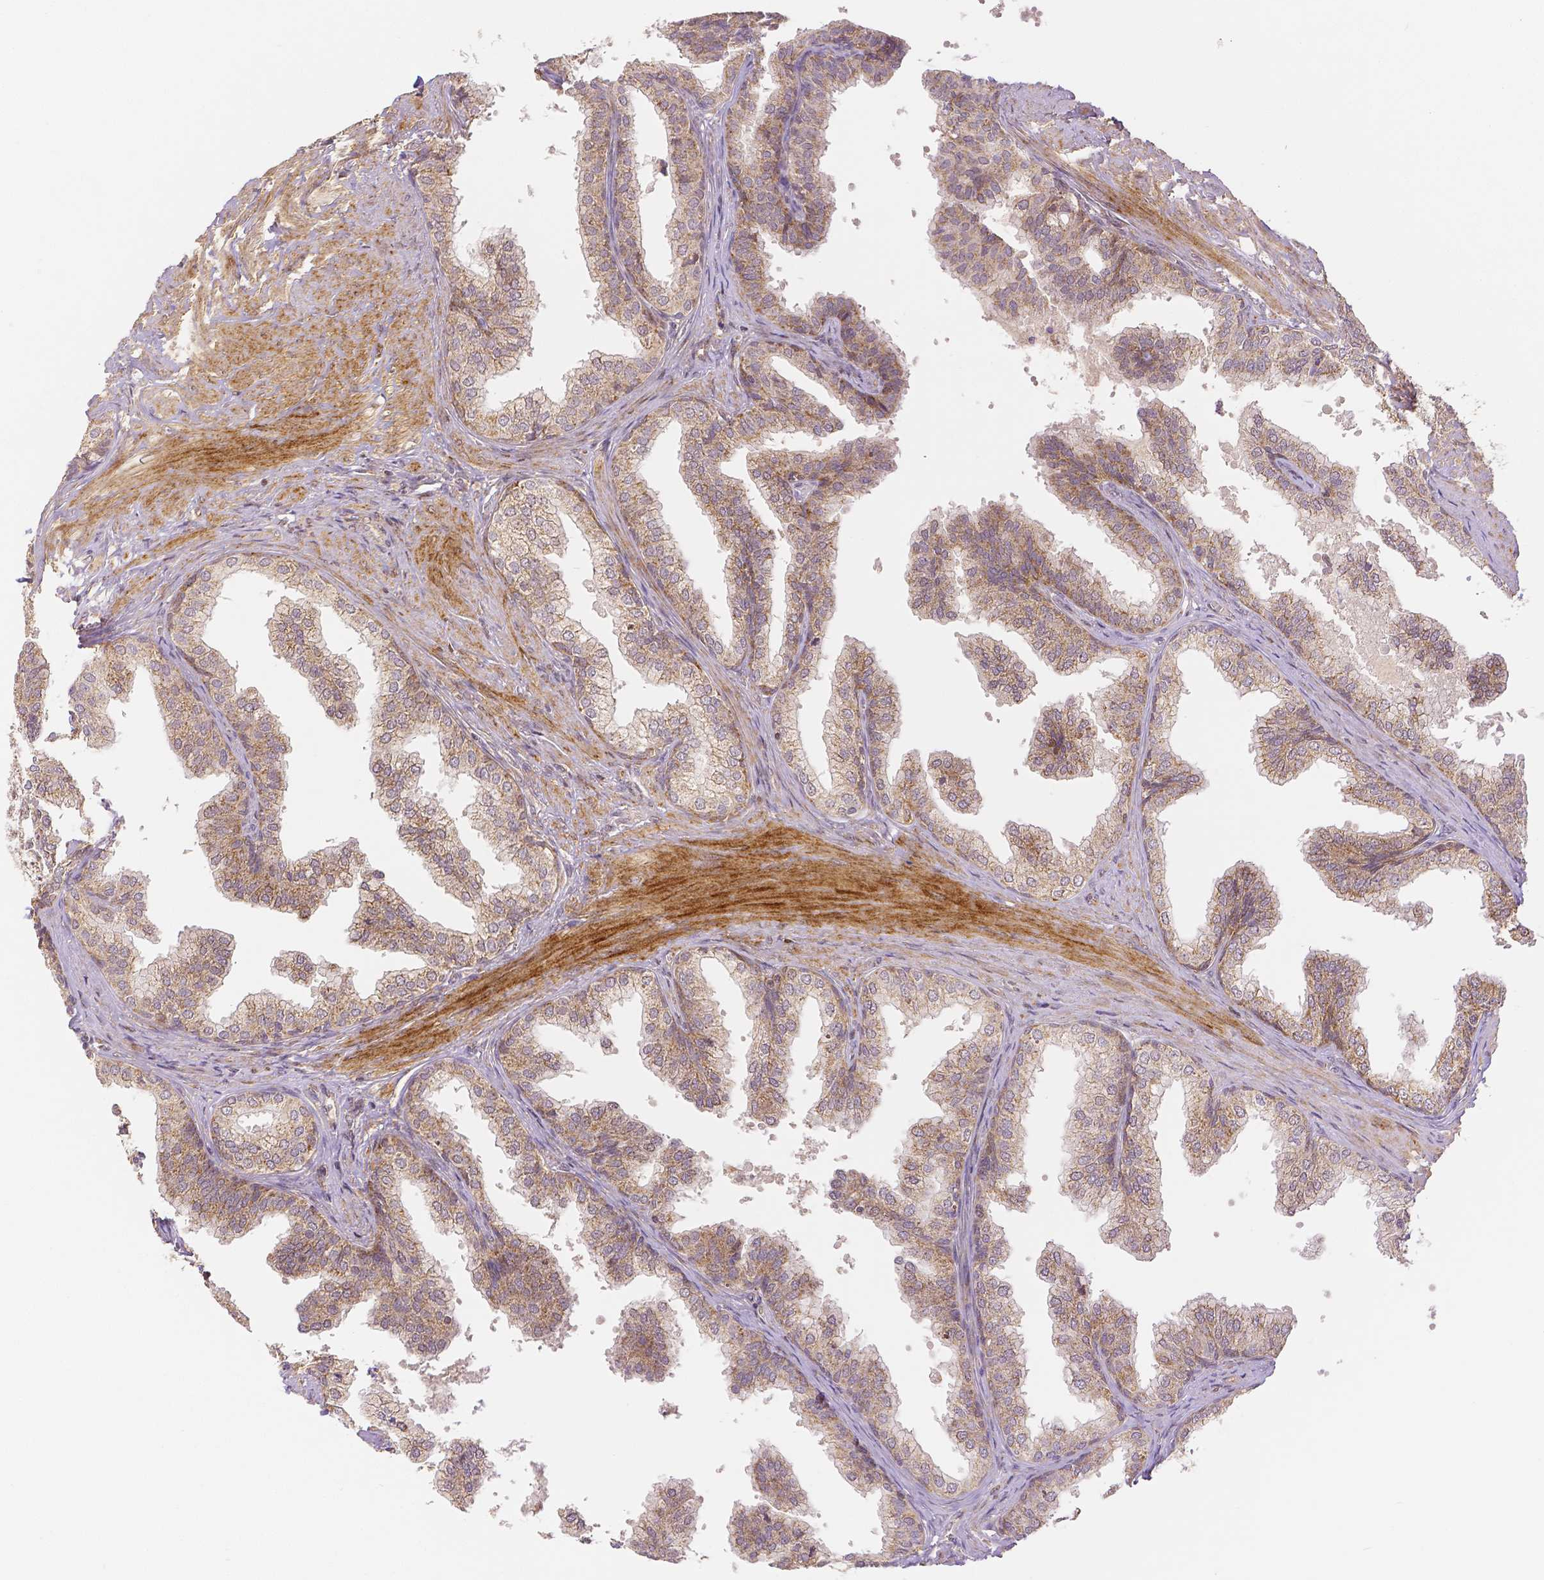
{"staining": {"intensity": "moderate", "quantity": "25%-75%", "location": "cytoplasmic/membranous,nuclear"}, "tissue": "prostate", "cell_type": "Glandular cells", "image_type": "normal", "snomed": [{"axis": "morphology", "description": "Normal tissue, NOS"}, {"axis": "topography", "description": "Prostate"}, {"axis": "topography", "description": "Peripheral nerve tissue"}], "caption": "About 25%-75% of glandular cells in unremarkable human prostate reveal moderate cytoplasmic/membranous,nuclear protein positivity as visualized by brown immunohistochemical staining.", "gene": "RHOT1", "patient": {"sex": "male", "age": 55}}